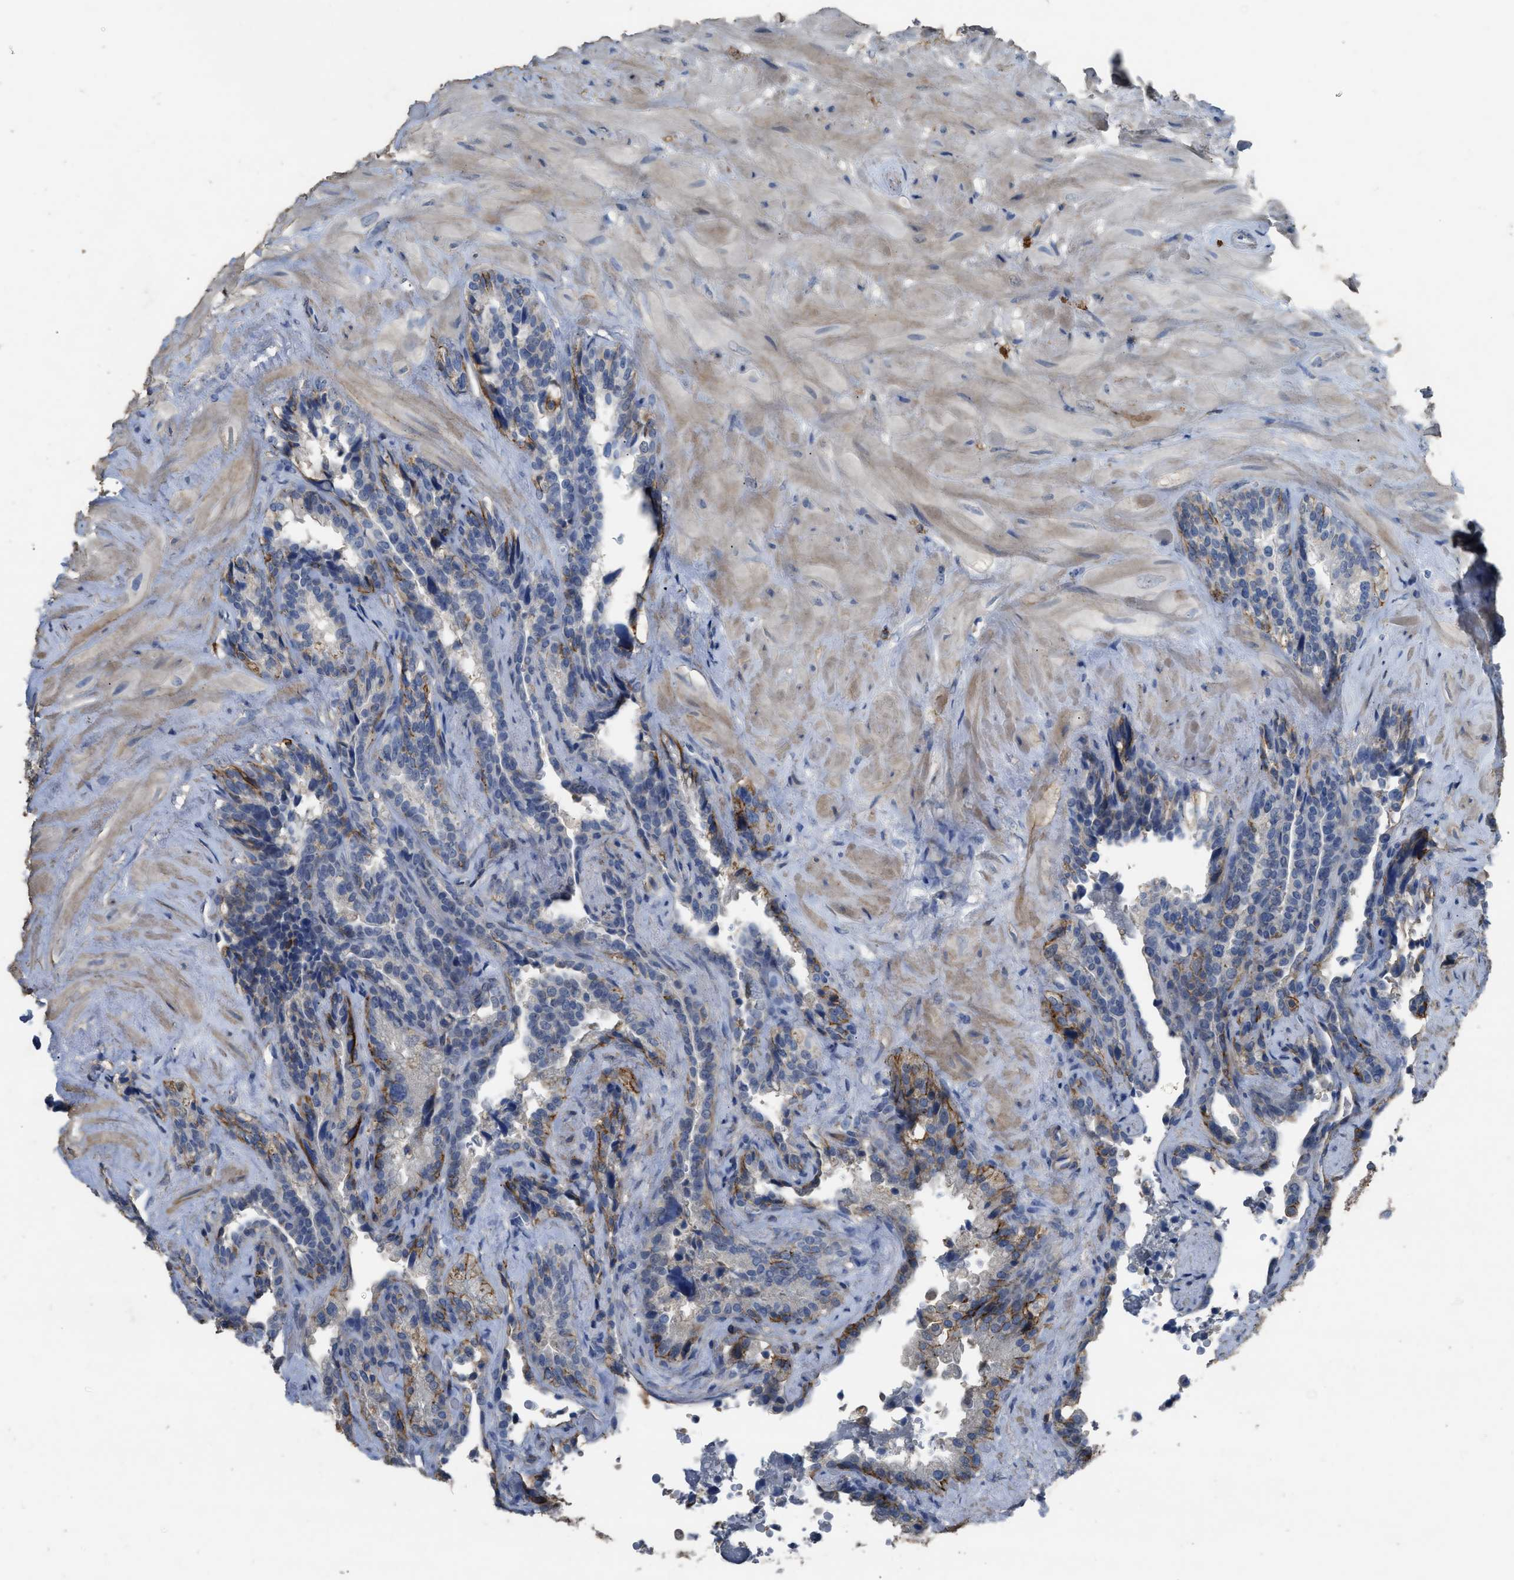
{"staining": {"intensity": "moderate", "quantity": "<25%", "location": "cytoplasmic/membranous"}, "tissue": "seminal vesicle", "cell_type": "Glandular cells", "image_type": "normal", "snomed": [{"axis": "morphology", "description": "Normal tissue, NOS"}, {"axis": "topography", "description": "Seminal veicle"}], "caption": "Immunohistochemical staining of normal seminal vesicle shows moderate cytoplasmic/membranous protein staining in about <25% of glandular cells.", "gene": "OR51E1", "patient": {"sex": "male", "age": 68}}